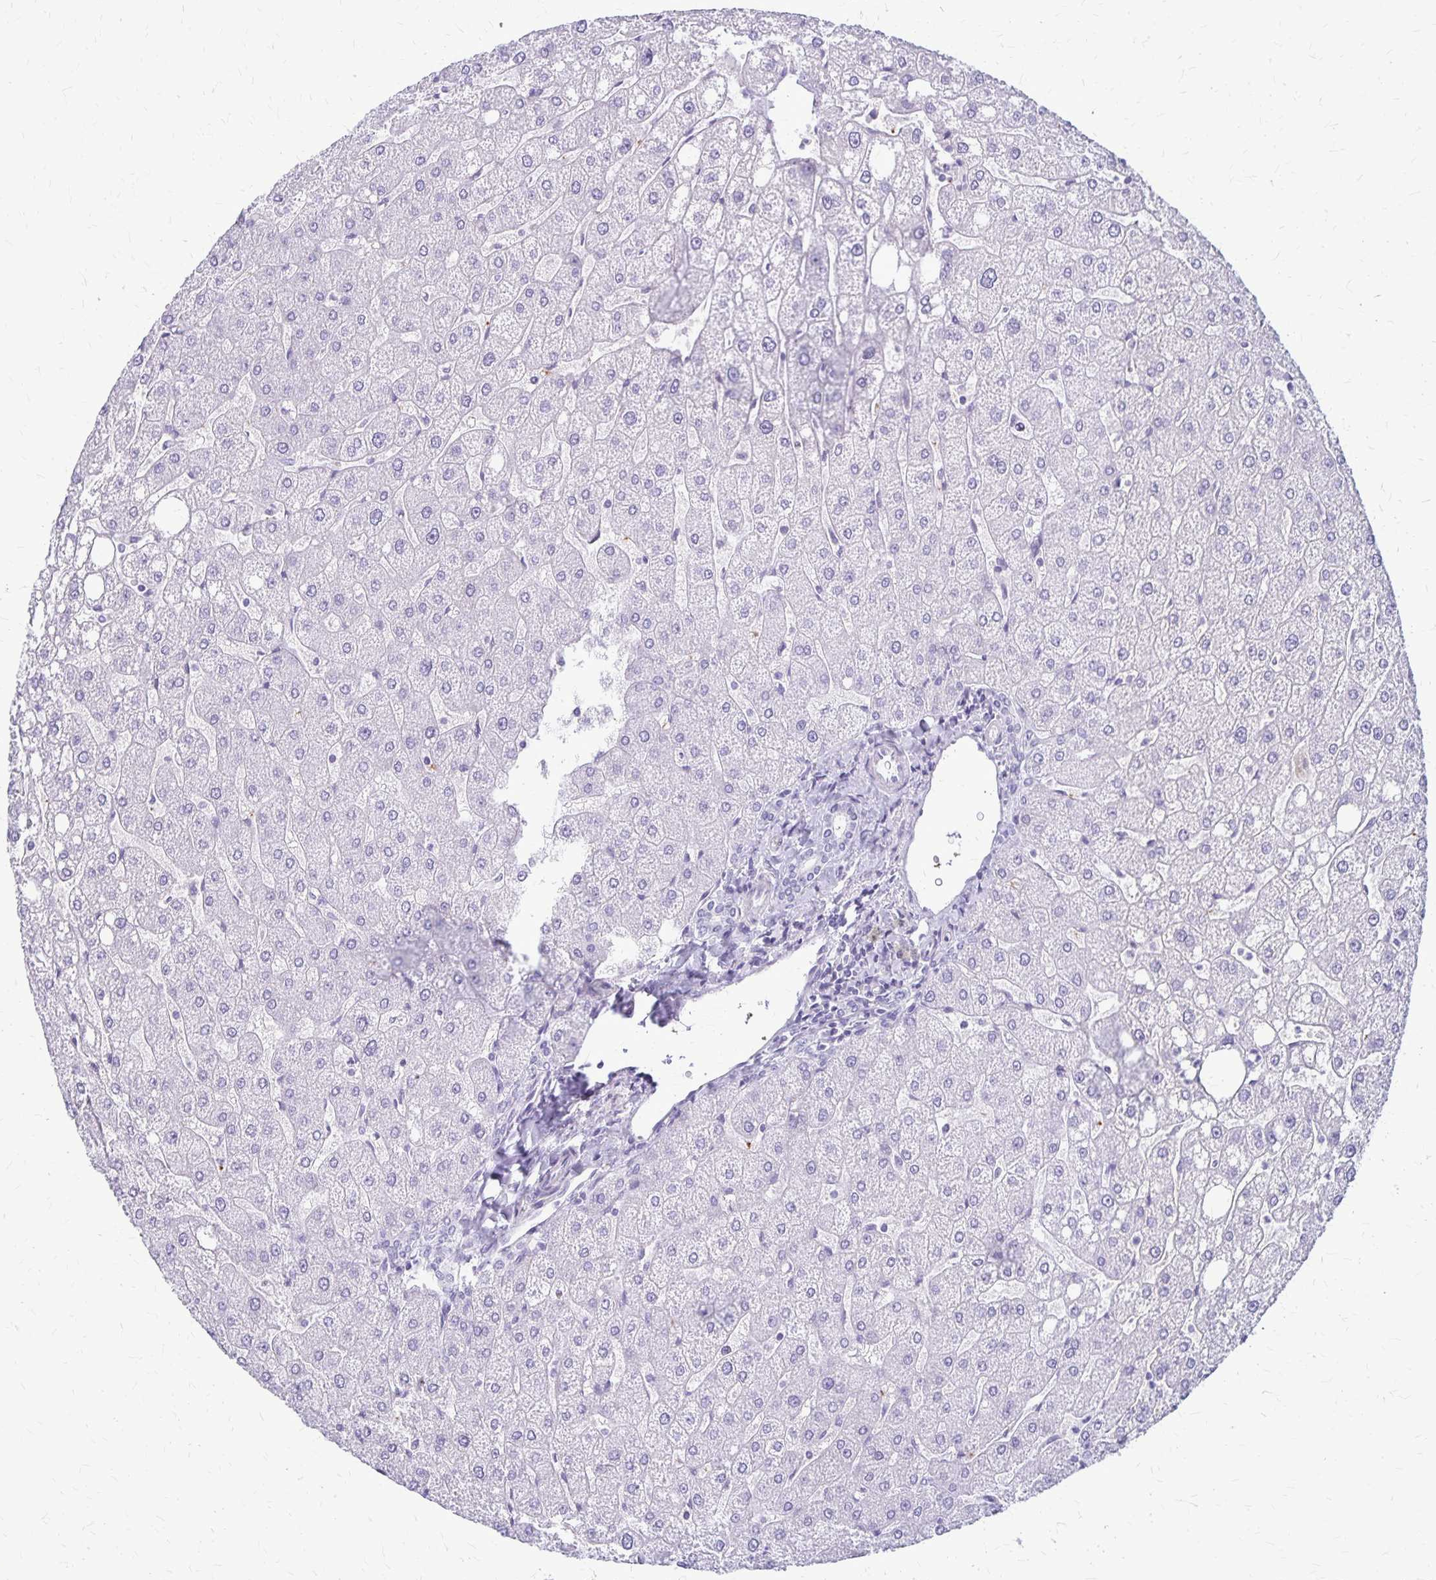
{"staining": {"intensity": "negative", "quantity": "none", "location": "none"}, "tissue": "liver", "cell_type": "Cholangiocytes", "image_type": "normal", "snomed": [{"axis": "morphology", "description": "Normal tissue, NOS"}, {"axis": "topography", "description": "Liver"}], "caption": "DAB (3,3'-diaminobenzidine) immunohistochemical staining of unremarkable human liver demonstrates no significant expression in cholangiocytes. Nuclei are stained in blue.", "gene": "GP9", "patient": {"sex": "male", "age": 67}}